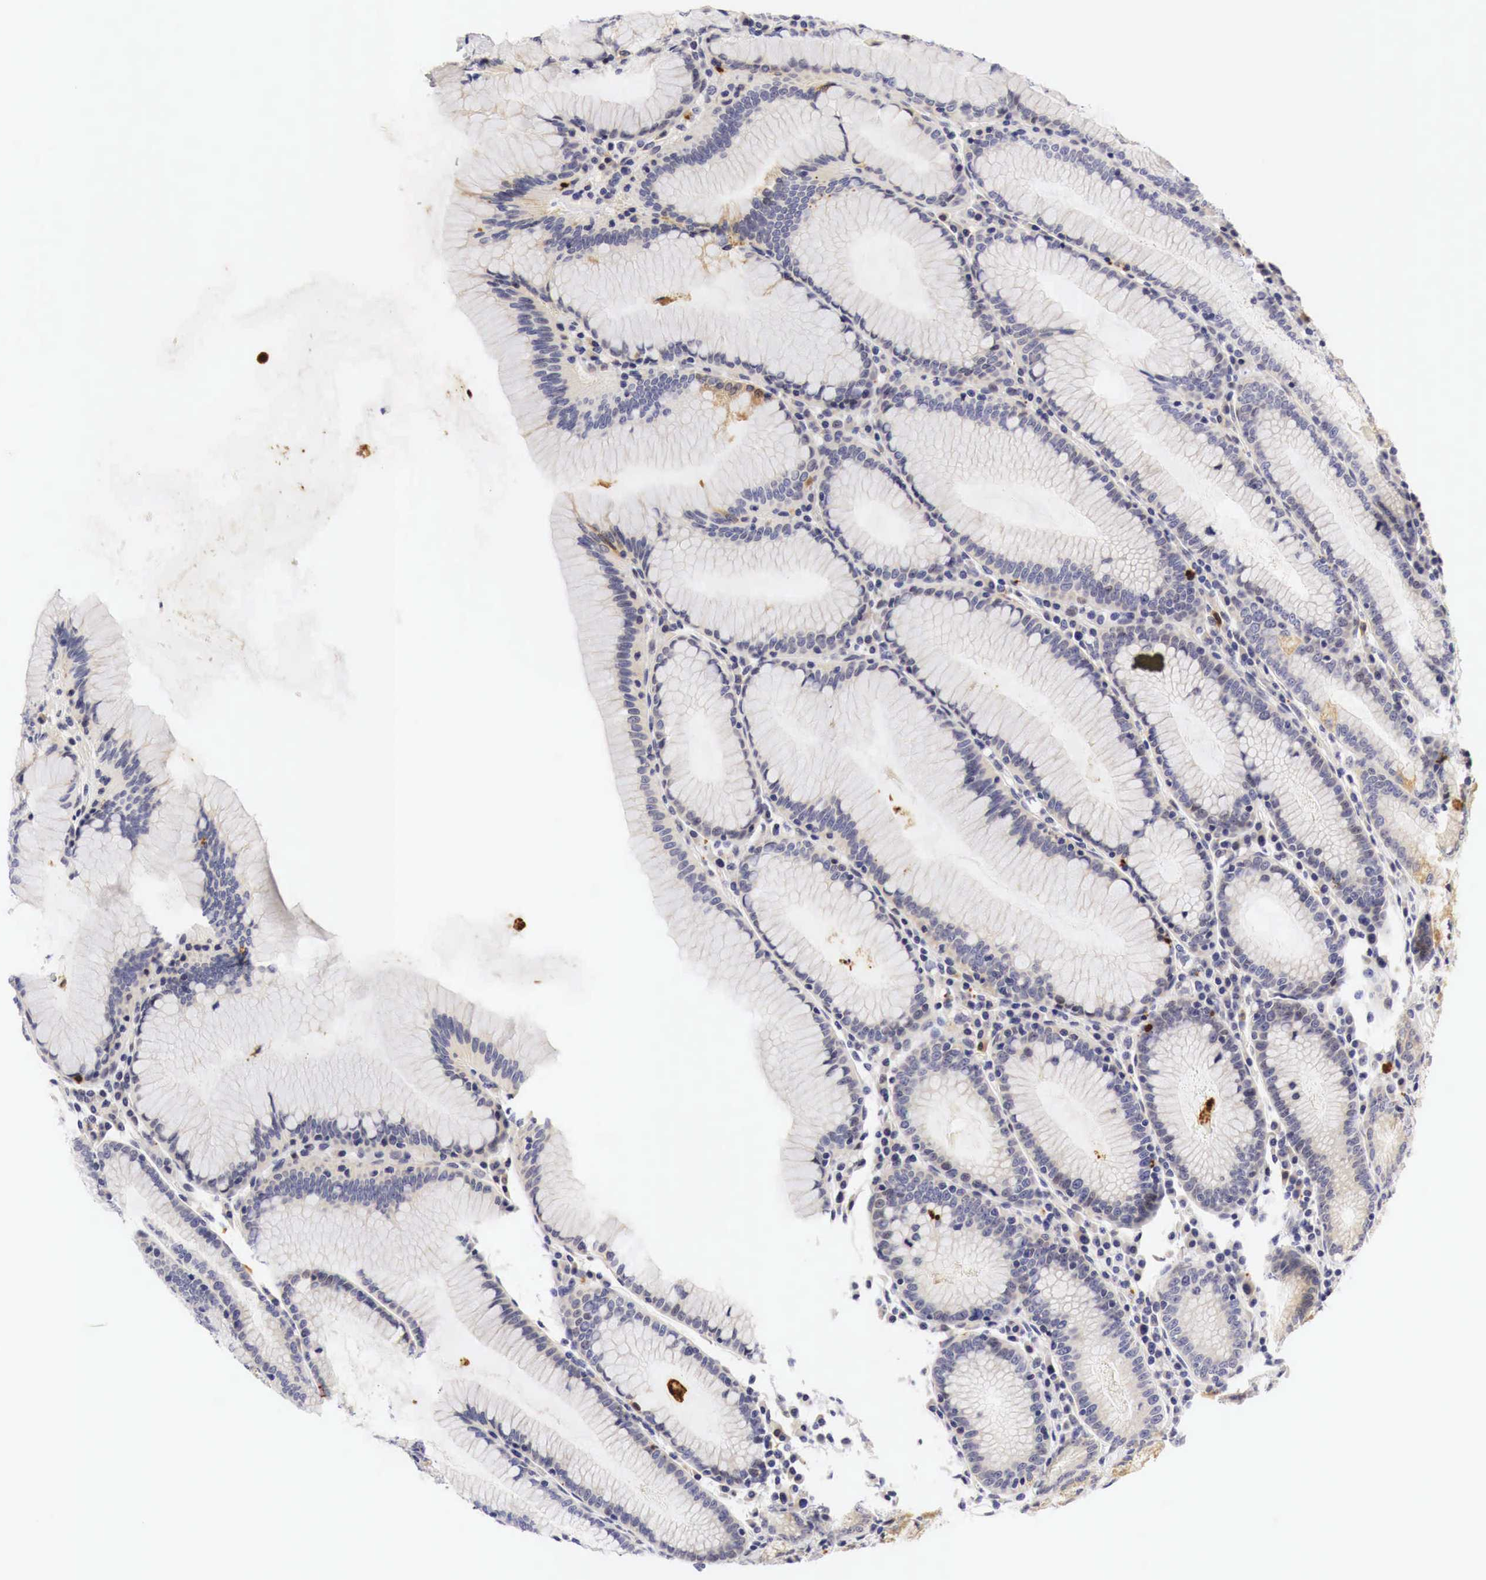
{"staining": {"intensity": "weak", "quantity": "25%-75%", "location": "cytoplasmic/membranous"}, "tissue": "stomach", "cell_type": "Glandular cells", "image_type": "normal", "snomed": [{"axis": "morphology", "description": "Normal tissue, NOS"}, {"axis": "topography", "description": "Stomach, lower"}], "caption": "Unremarkable stomach was stained to show a protein in brown. There is low levels of weak cytoplasmic/membranous positivity in about 25%-75% of glandular cells. (brown staining indicates protein expression, while blue staining denotes nuclei).", "gene": "CASP3", "patient": {"sex": "female", "age": 43}}